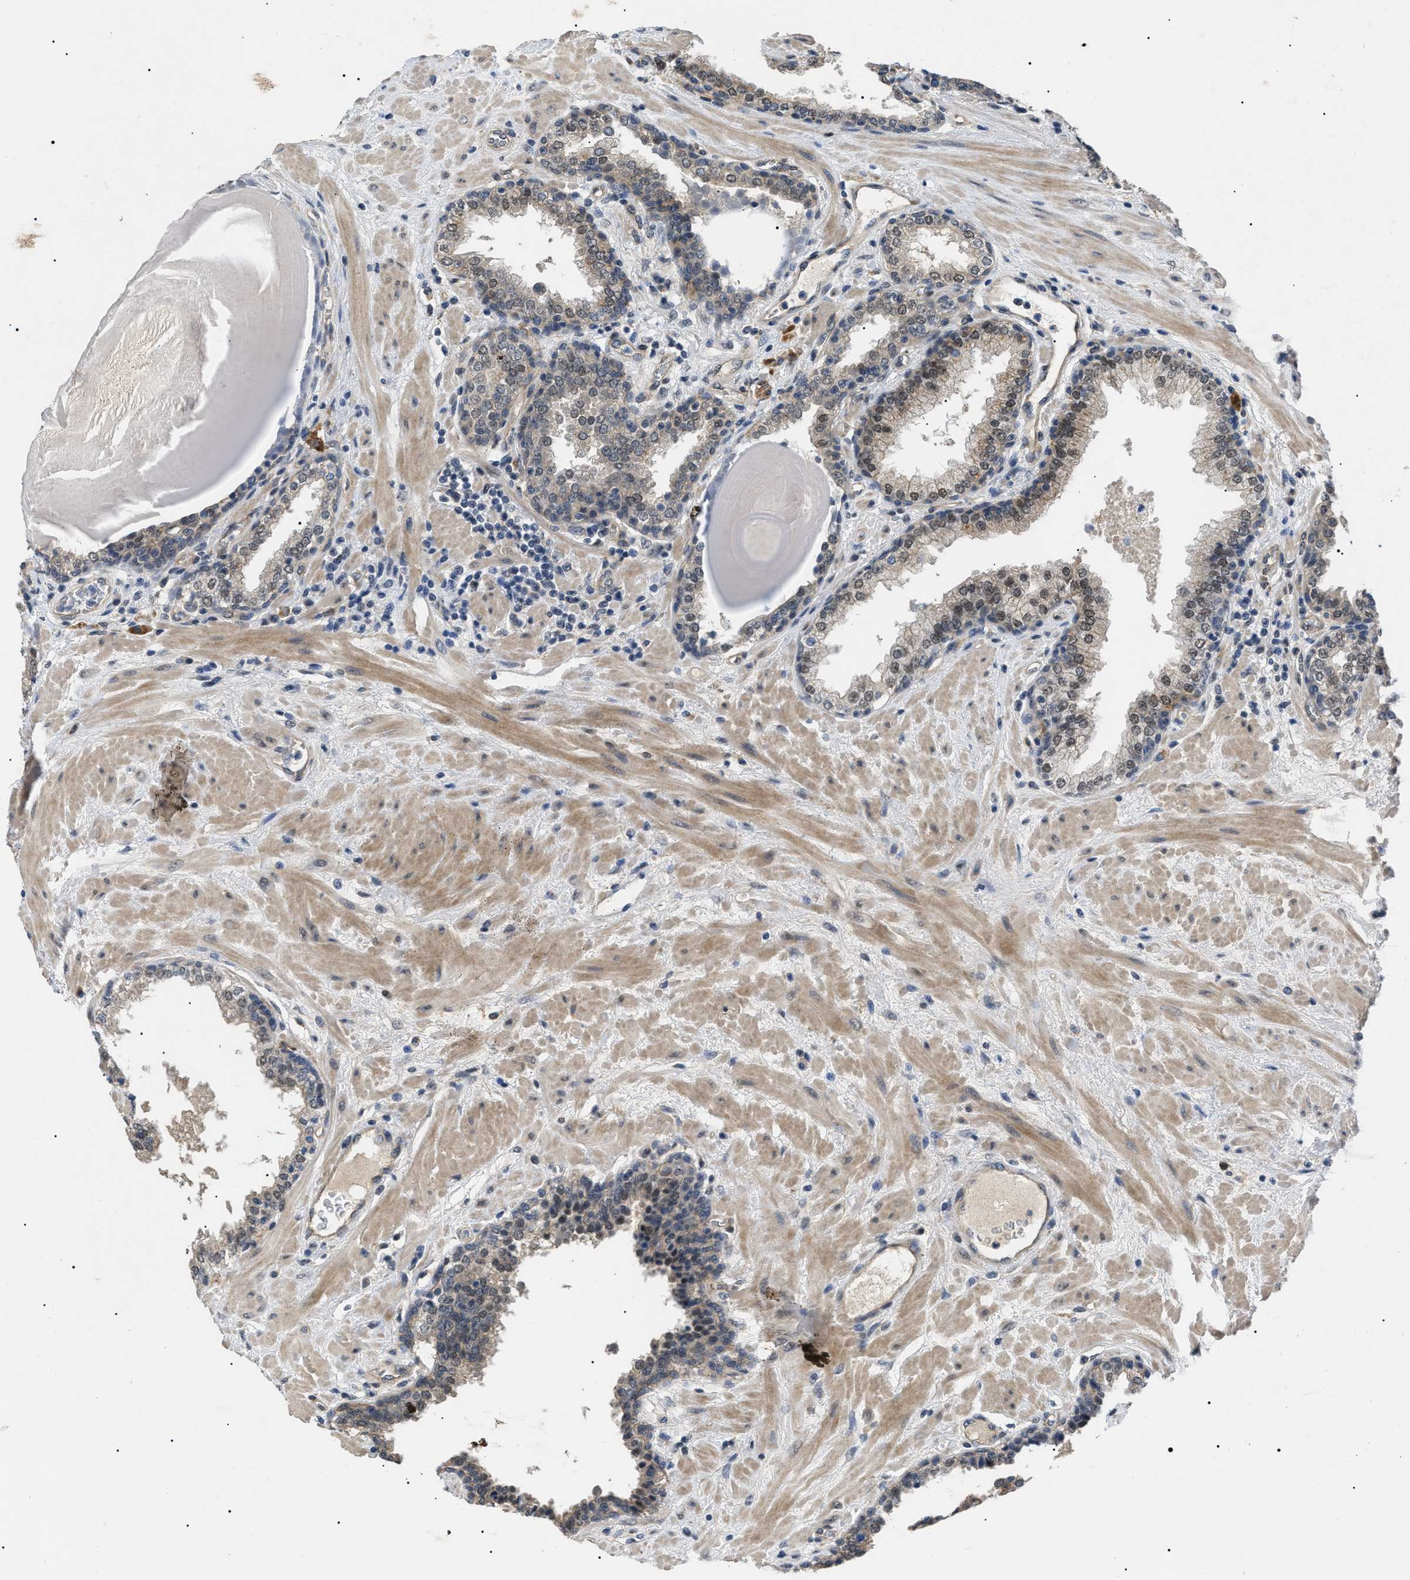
{"staining": {"intensity": "moderate", "quantity": ">75%", "location": "nuclear"}, "tissue": "prostate", "cell_type": "Glandular cells", "image_type": "normal", "snomed": [{"axis": "morphology", "description": "Normal tissue, NOS"}, {"axis": "topography", "description": "Prostate"}], "caption": "IHC (DAB (3,3'-diaminobenzidine)) staining of unremarkable prostate exhibits moderate nuclear protein expression in about >75% of glandular cells.", "gene": "CRCP", "patient": {"sex": "male", "age": 51}}